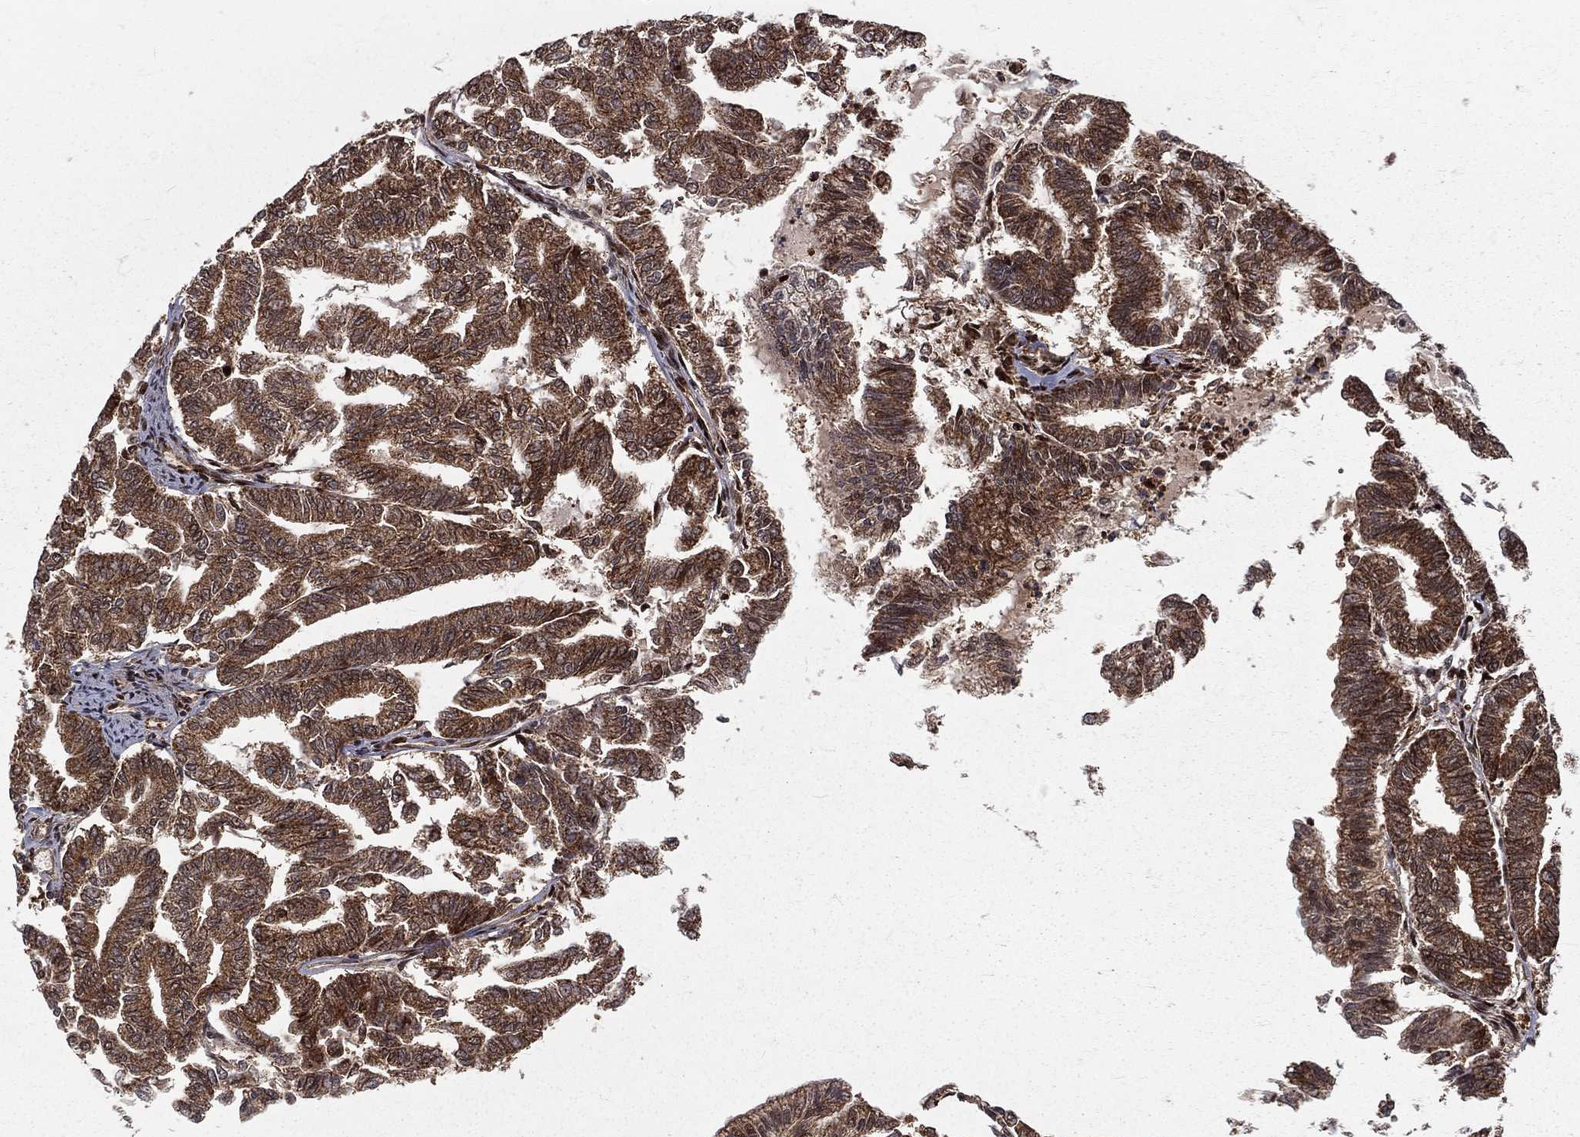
{"staining": {"intensity": "strong", "quantity": ">75%", "location": "cytoplasmic/membranous"}, "tissue": "endometrial cancer", "cell_type": "Tumor cells", "image_type": "cancer", "snomed": [{"axis": "morphology", "description": "Adenocarcinoma, NOS"}, {"axis": "topography", "description": "Endometrium"}], "caption": "Endometrial cancer stained with IHC shows strong cytoplasmic/membranous positivity in about >75% of tumor cells.", "gene": "MDM2", "patient": {"sex": "female", "age": 79}}